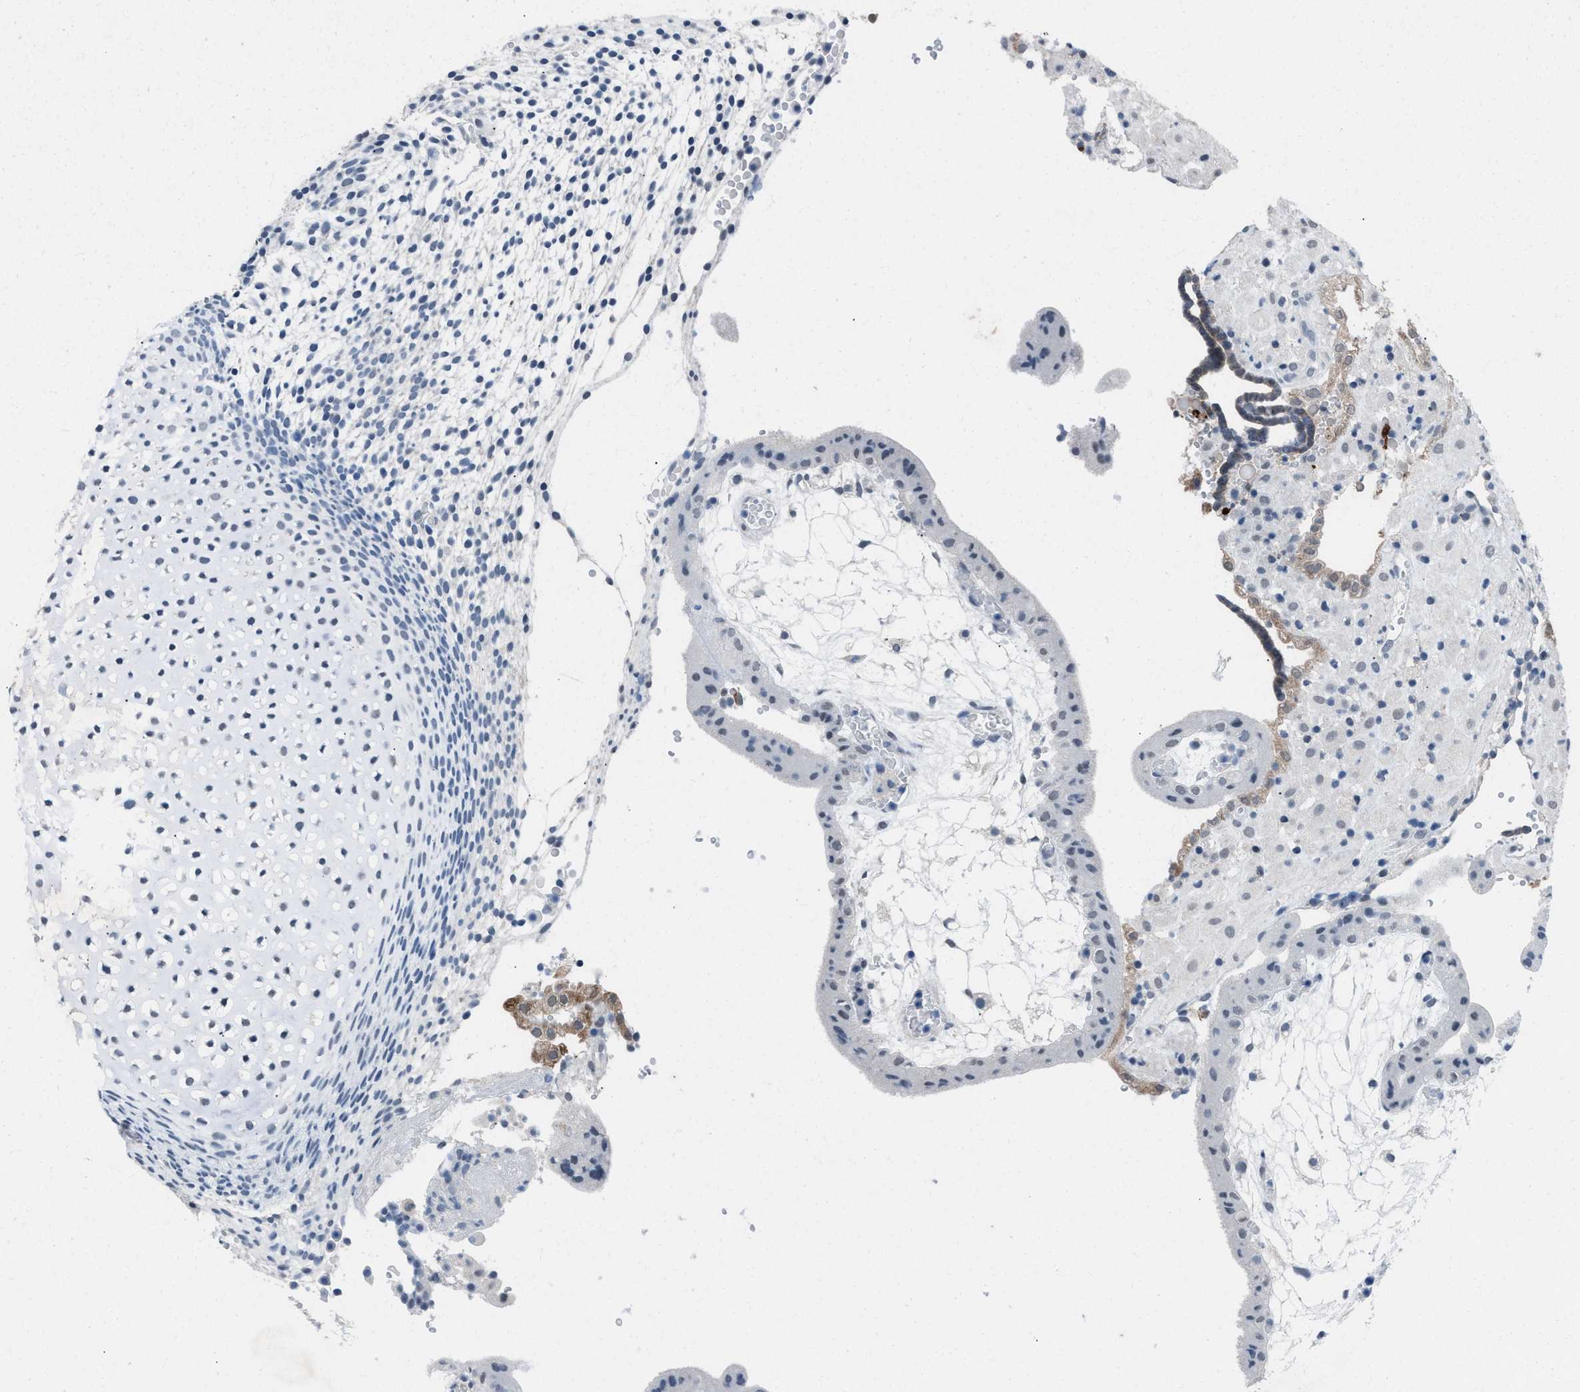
{"staining": {"intensity": "negative", "quantity": "none", "location": "none"}, "tissue": "placenta", "cell_type": "Trophoblastic cells", "image_type": "normal", "snomed": [{"axis": "morphology", "description": "Normal tissue, NOS"}, {"axis": "topography", "description": "Placenta"}], "caption": "Immunohistochemical staining of normal human placenta reveals no significant positivity in trophoblastic cells.", "gene": "ANAPC11", "patient": {"sex": "female", "age": 18}}